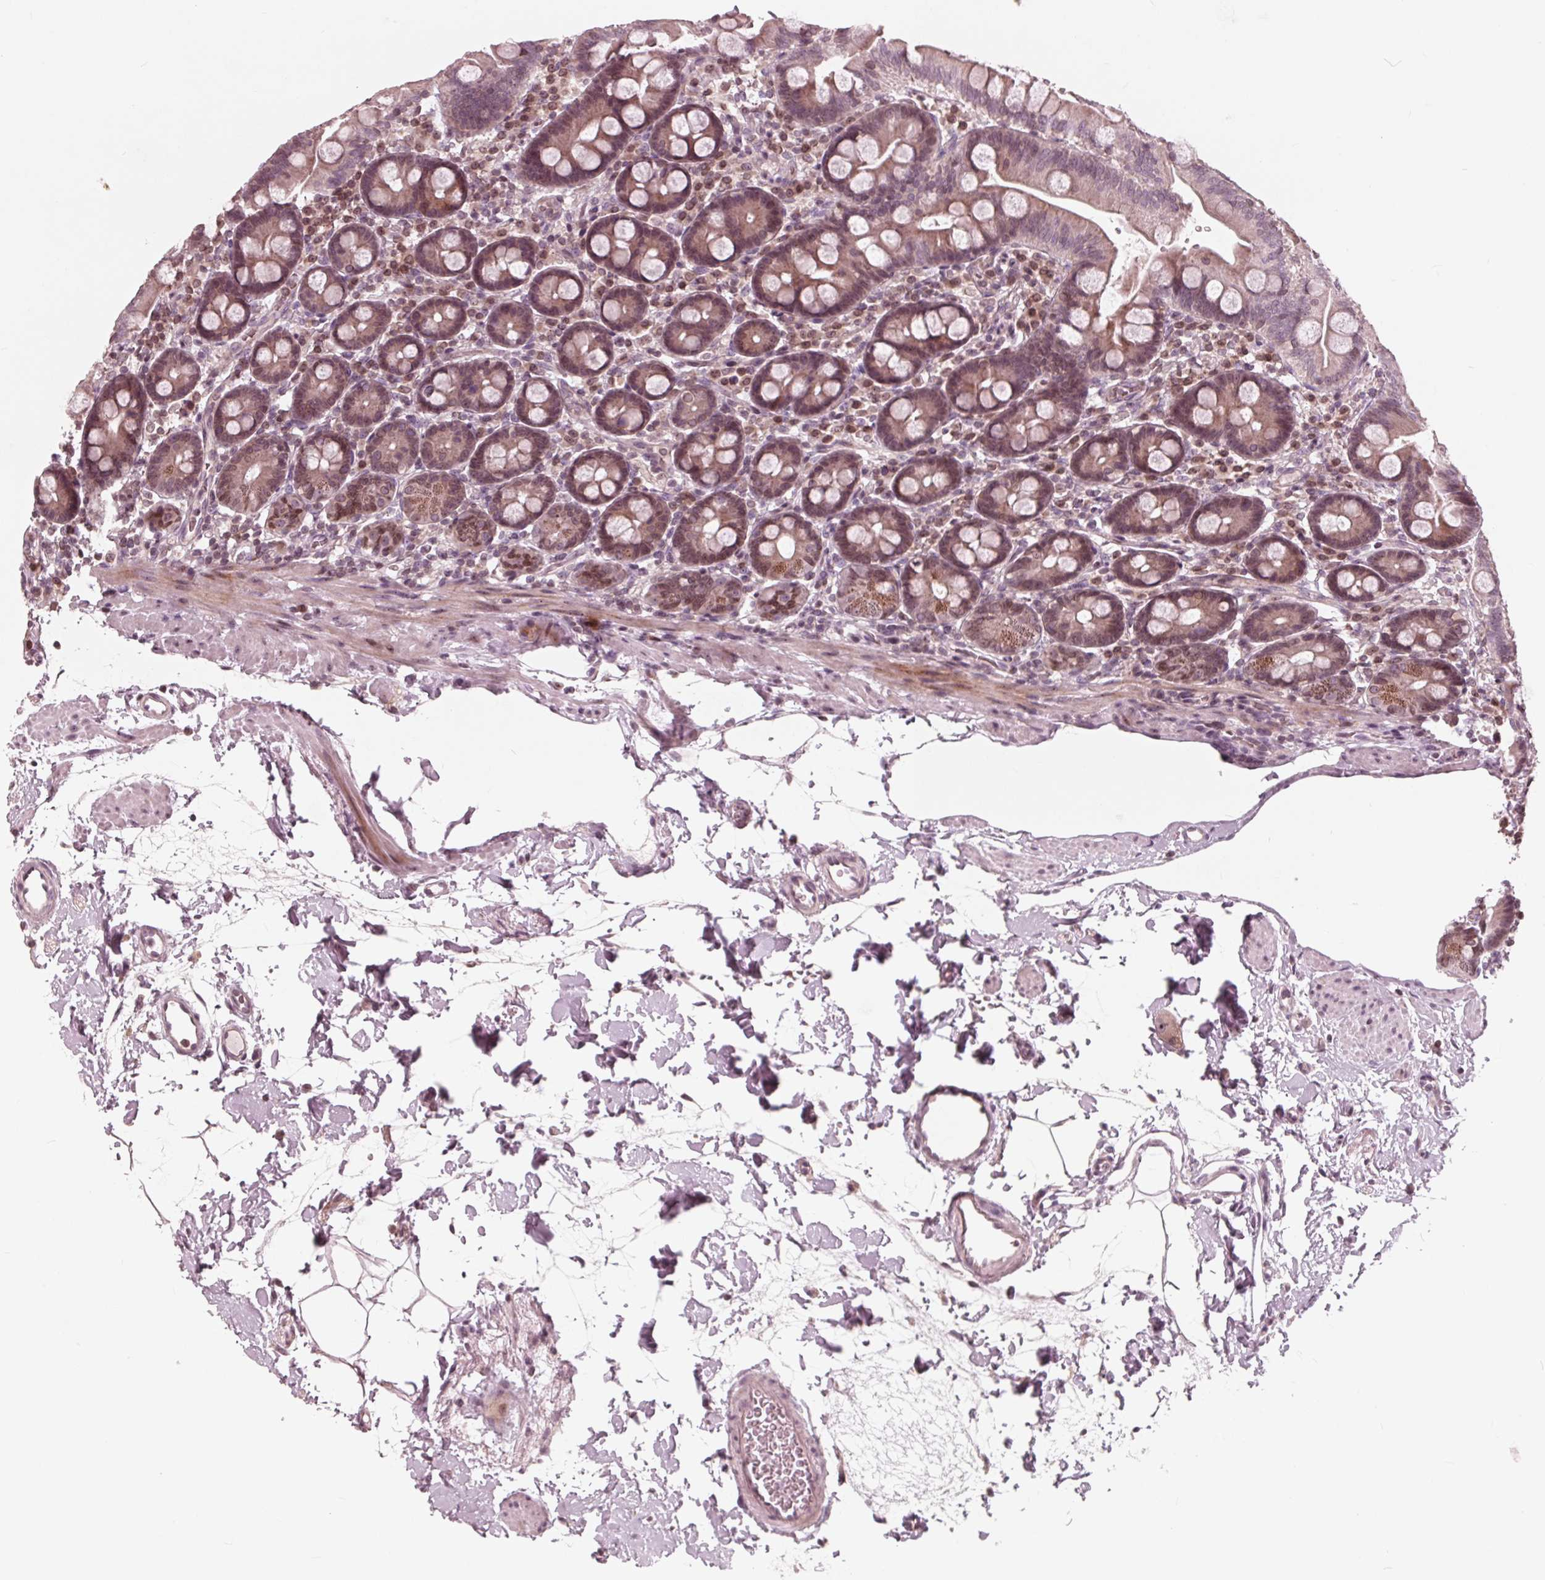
{"staining": {"intensity": "moderate", "quantity": "25%-75%", "location": "cytoplasmic/membranous"}, "tissue": "duodenum", "cell_type": "Glandular cells", "image_type": "normal", "snomed": [{"axis": "morphology", "description": "Normal tissue, NOS"}, {"axis": "topography", "description": "Duodenum"}], "caption": "Protein expression analysis of benign duodenum demonstrates moderate cytoplasmic/membranous expression in about 25%-75% of glandular cells.", "gene": "NUP210", "patient": {"sex": "male", "age": 59}}